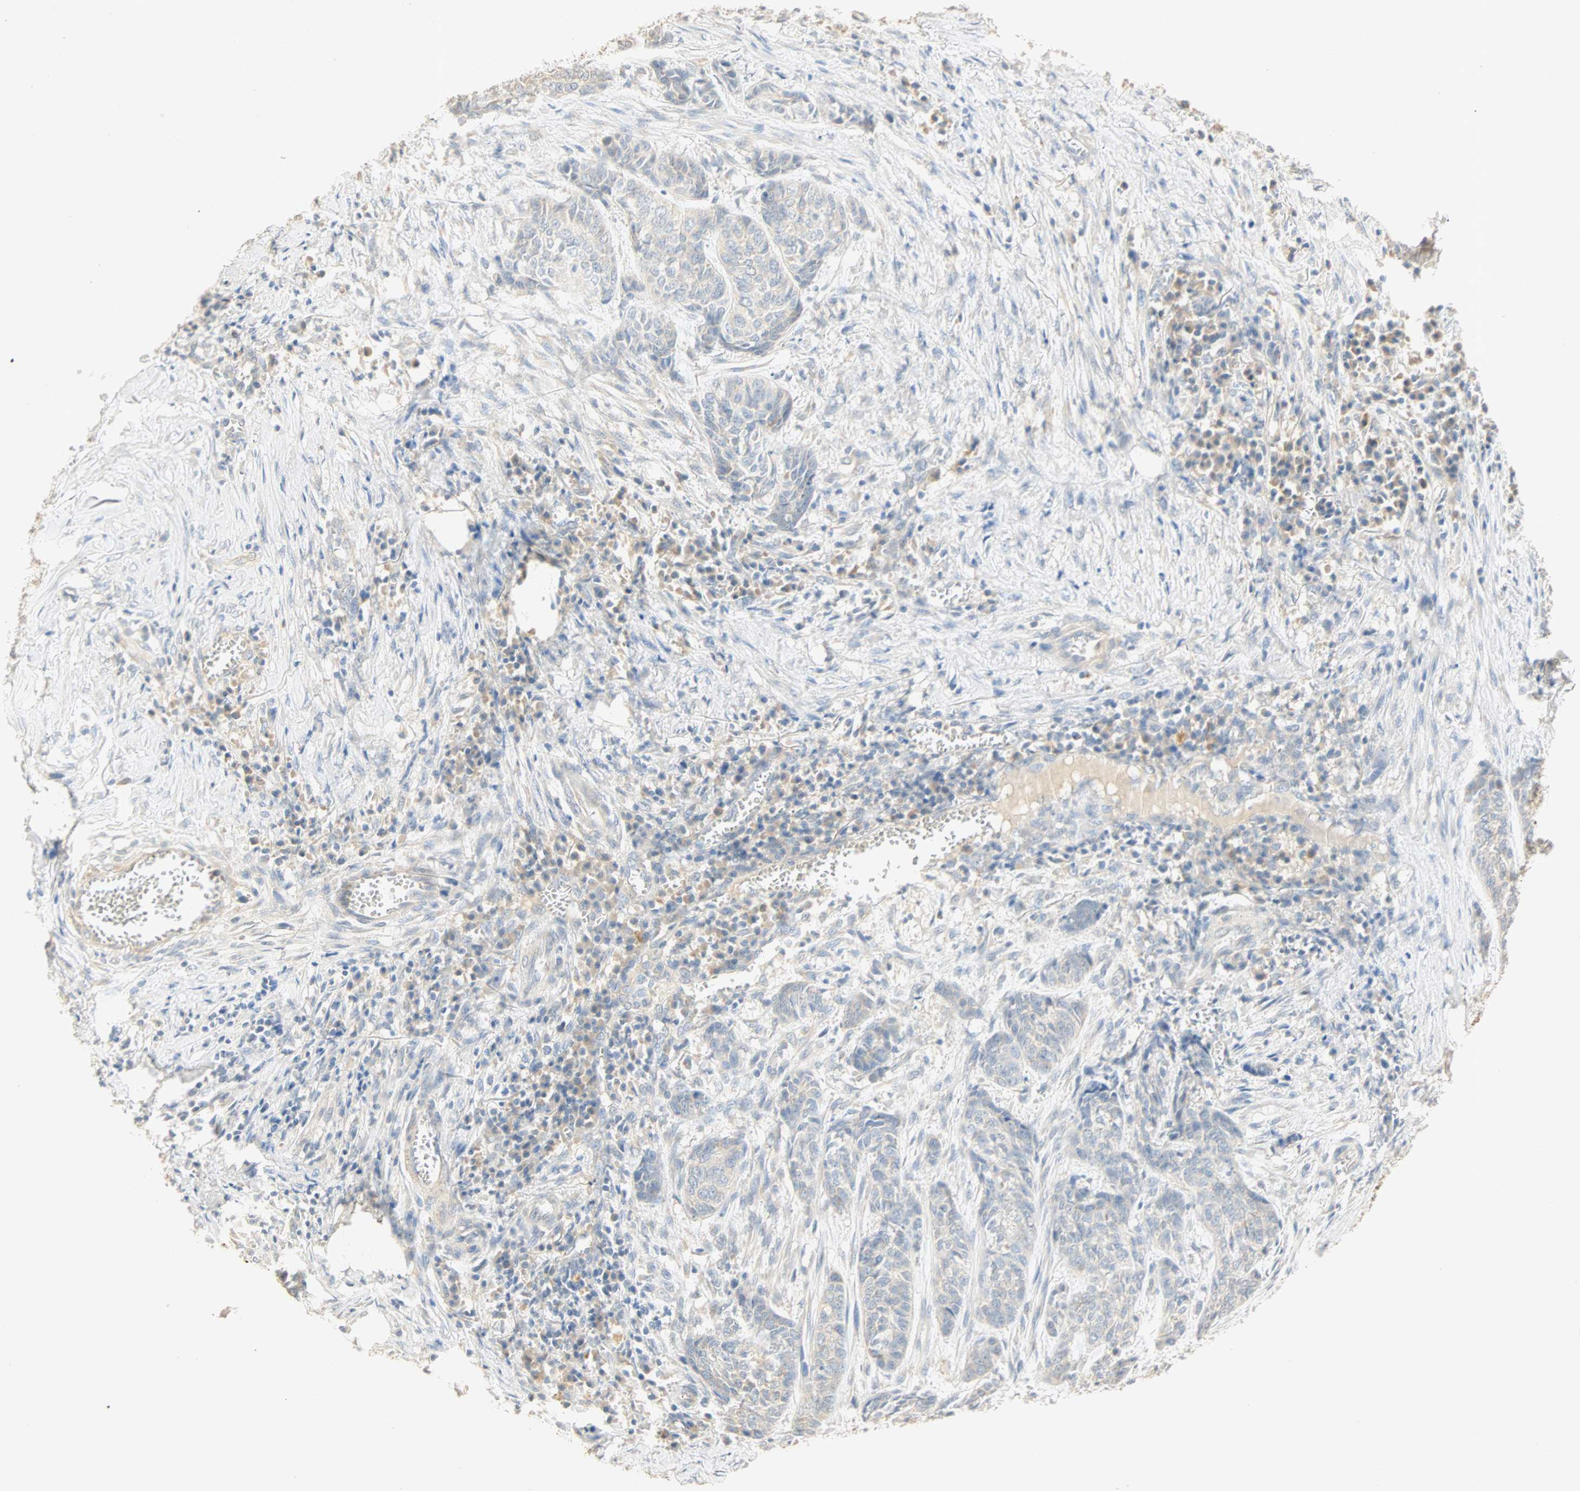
{"staining": {"intensity": "negative", "quantity": "none", "location": "none"}, "tissue": "skin cancer", "cell_type": "Tumor cells", "image_type": "cancer", "snomed": [{"axis": "morphology", "description": "Basal cell carcinoma"}, {"axis": "topography", "description": "Skin"}], "caption": "An immunohistochemistry photomicrograph of skin cancer is shown. There is no staining in tumor cells of skin cancer.", "gene": "SELENBP1", "patient": {"sex": "female", "age": 64}}